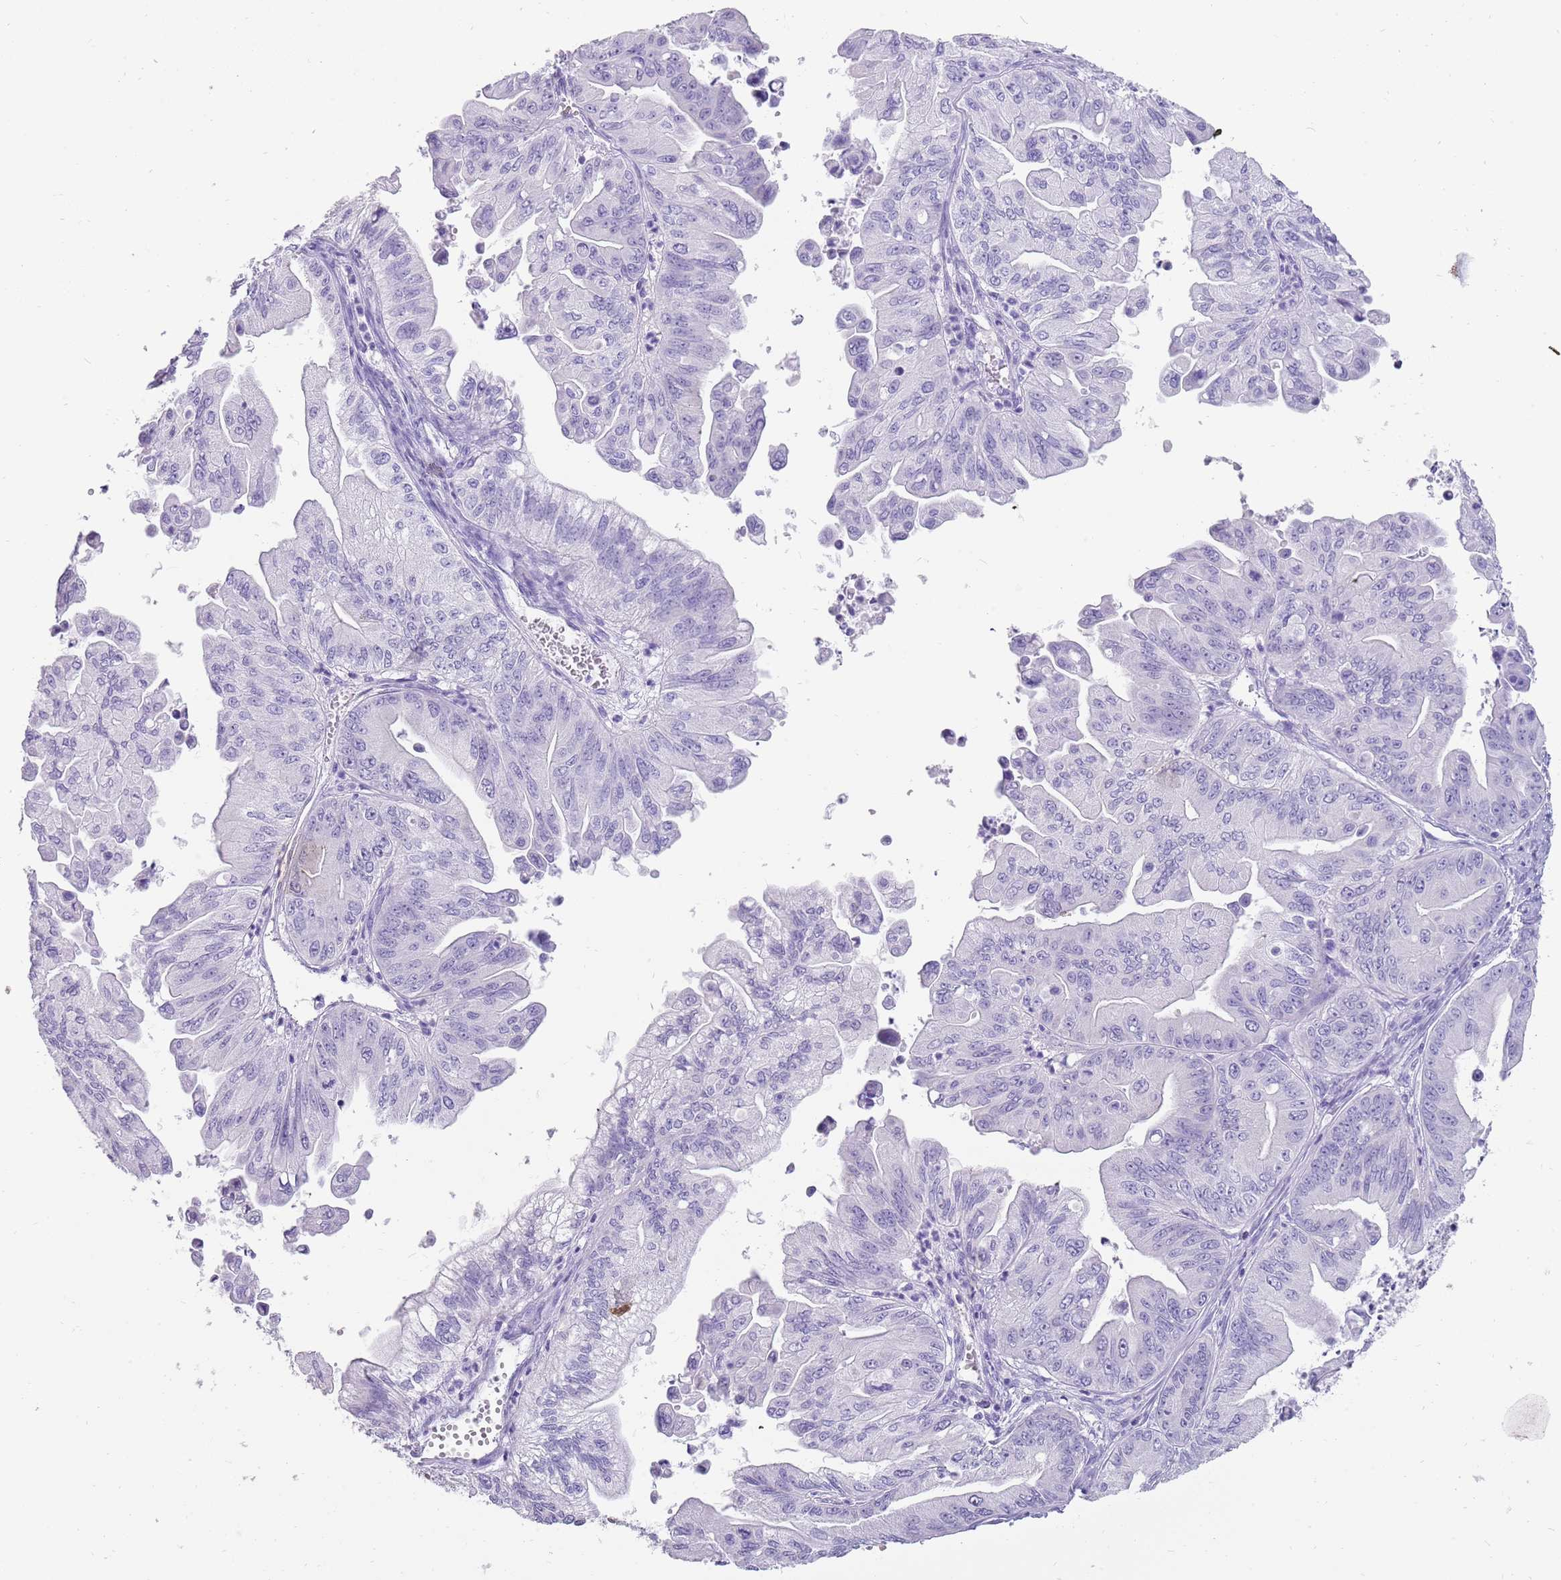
{"staining": {"intensity": "negative", "quantity": "none", "location": "none"}, "tissue": "ovarian cancer", "cell_type": "Tumor cells", "image_type": "cancer", "snomed": [{"axis": "morphology", "description": "Cystadenocarcinoma, mucinous, NOS"}, {"axis": "topography", "description": "Ovary"}], "caption": "Protein analysis of ovarian cancer exhibits no significant staining in tumor cells.", "gene": "NBPF3", "patient": {"sex": "female", "age": 71}}